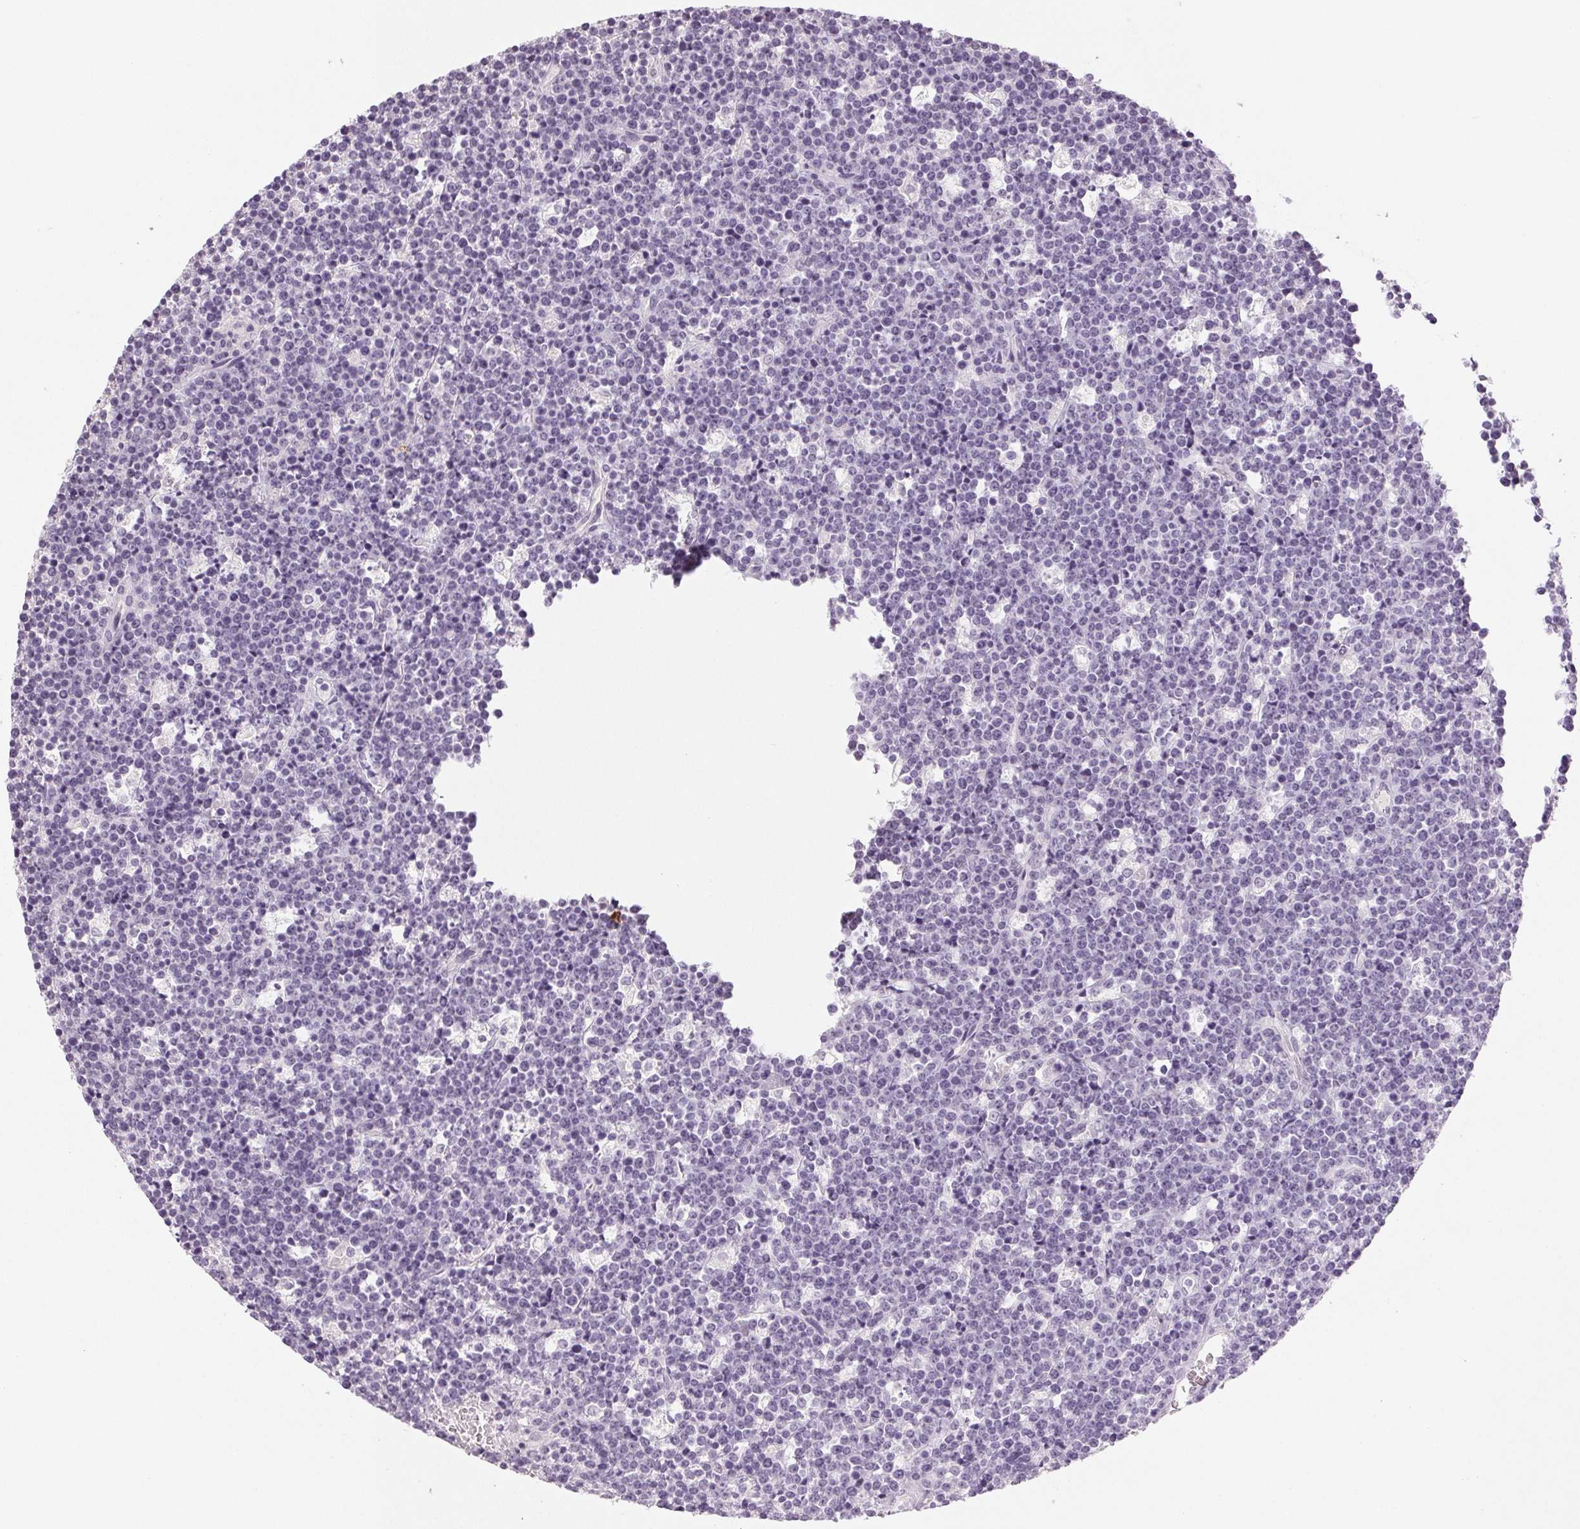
{"staining": {"intensity": "negative", "quantity": "none", "location": "none"}, "tissue": "lymphoma", "cell_type": "Tumor cells", "image_type": "cancer", "snomed": [{"axis": "morphology", "description": "Malignant lymphoma, non-Hodgkin's type, High grade"}, {"axis": "topography", "description": "Ovary"}], "caption": "Image shows no significant protein staining in tumor cells of lymphoma.", "gene": "LTF", "patient": {"sex": "female", "age": 56}}